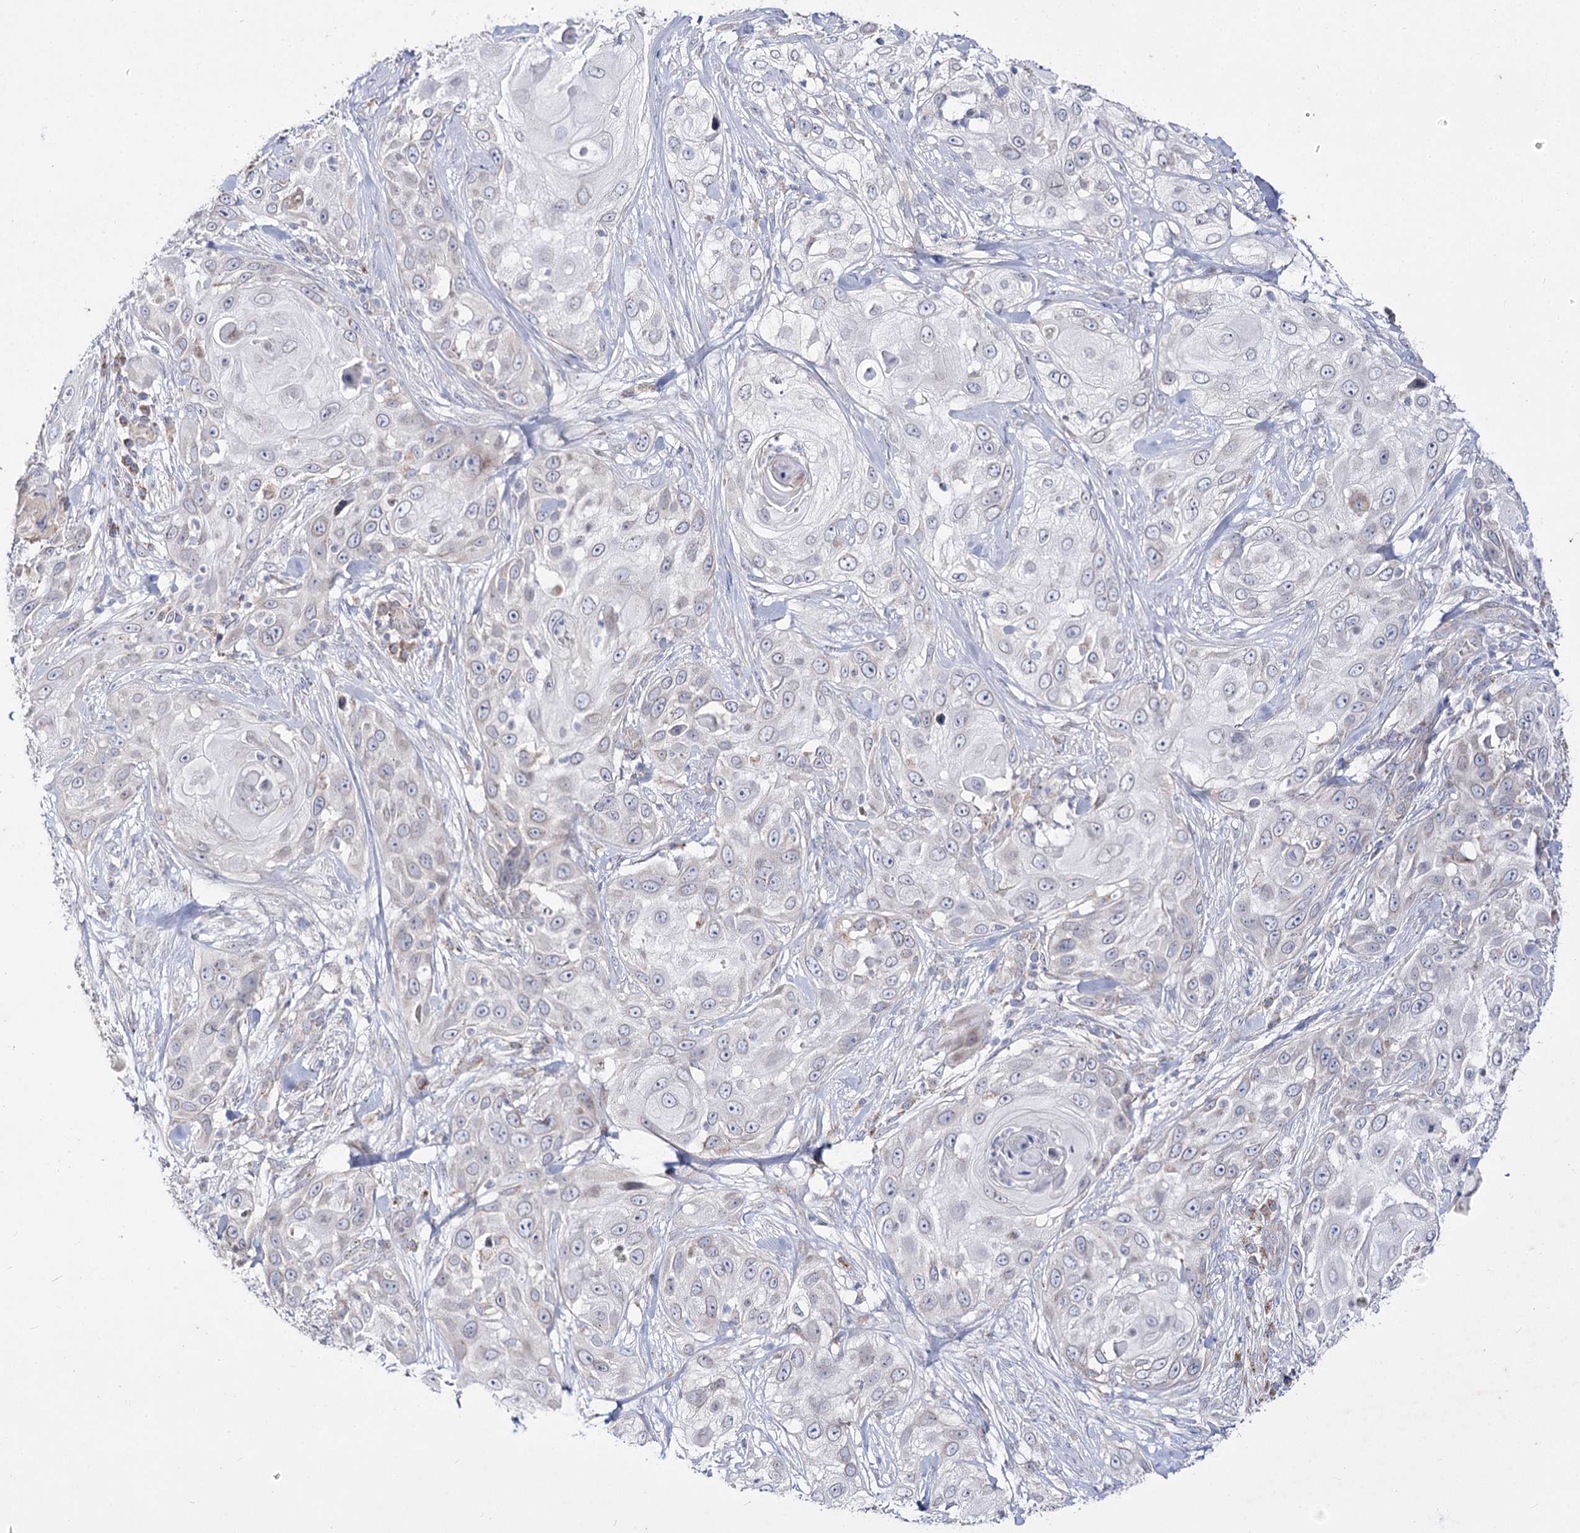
{"staining": {"intensity": "negative", "quantity": "none", "location": "none"}, "tissue": "skin cancer", "cell_type": "Tumor cells", "image_type": "cancer", "snomed": [{"axis": "morphology", "description": "Squamous cell carcinoma, NOS"}, {"axis": "topography", "description": "Skin"}], "caption": "The IHC histopathology image has no significant expression in tumor cells of skin cancer tissue.", "gene": "C11orf80", "patient": {"sex": "female", "age": 44}}